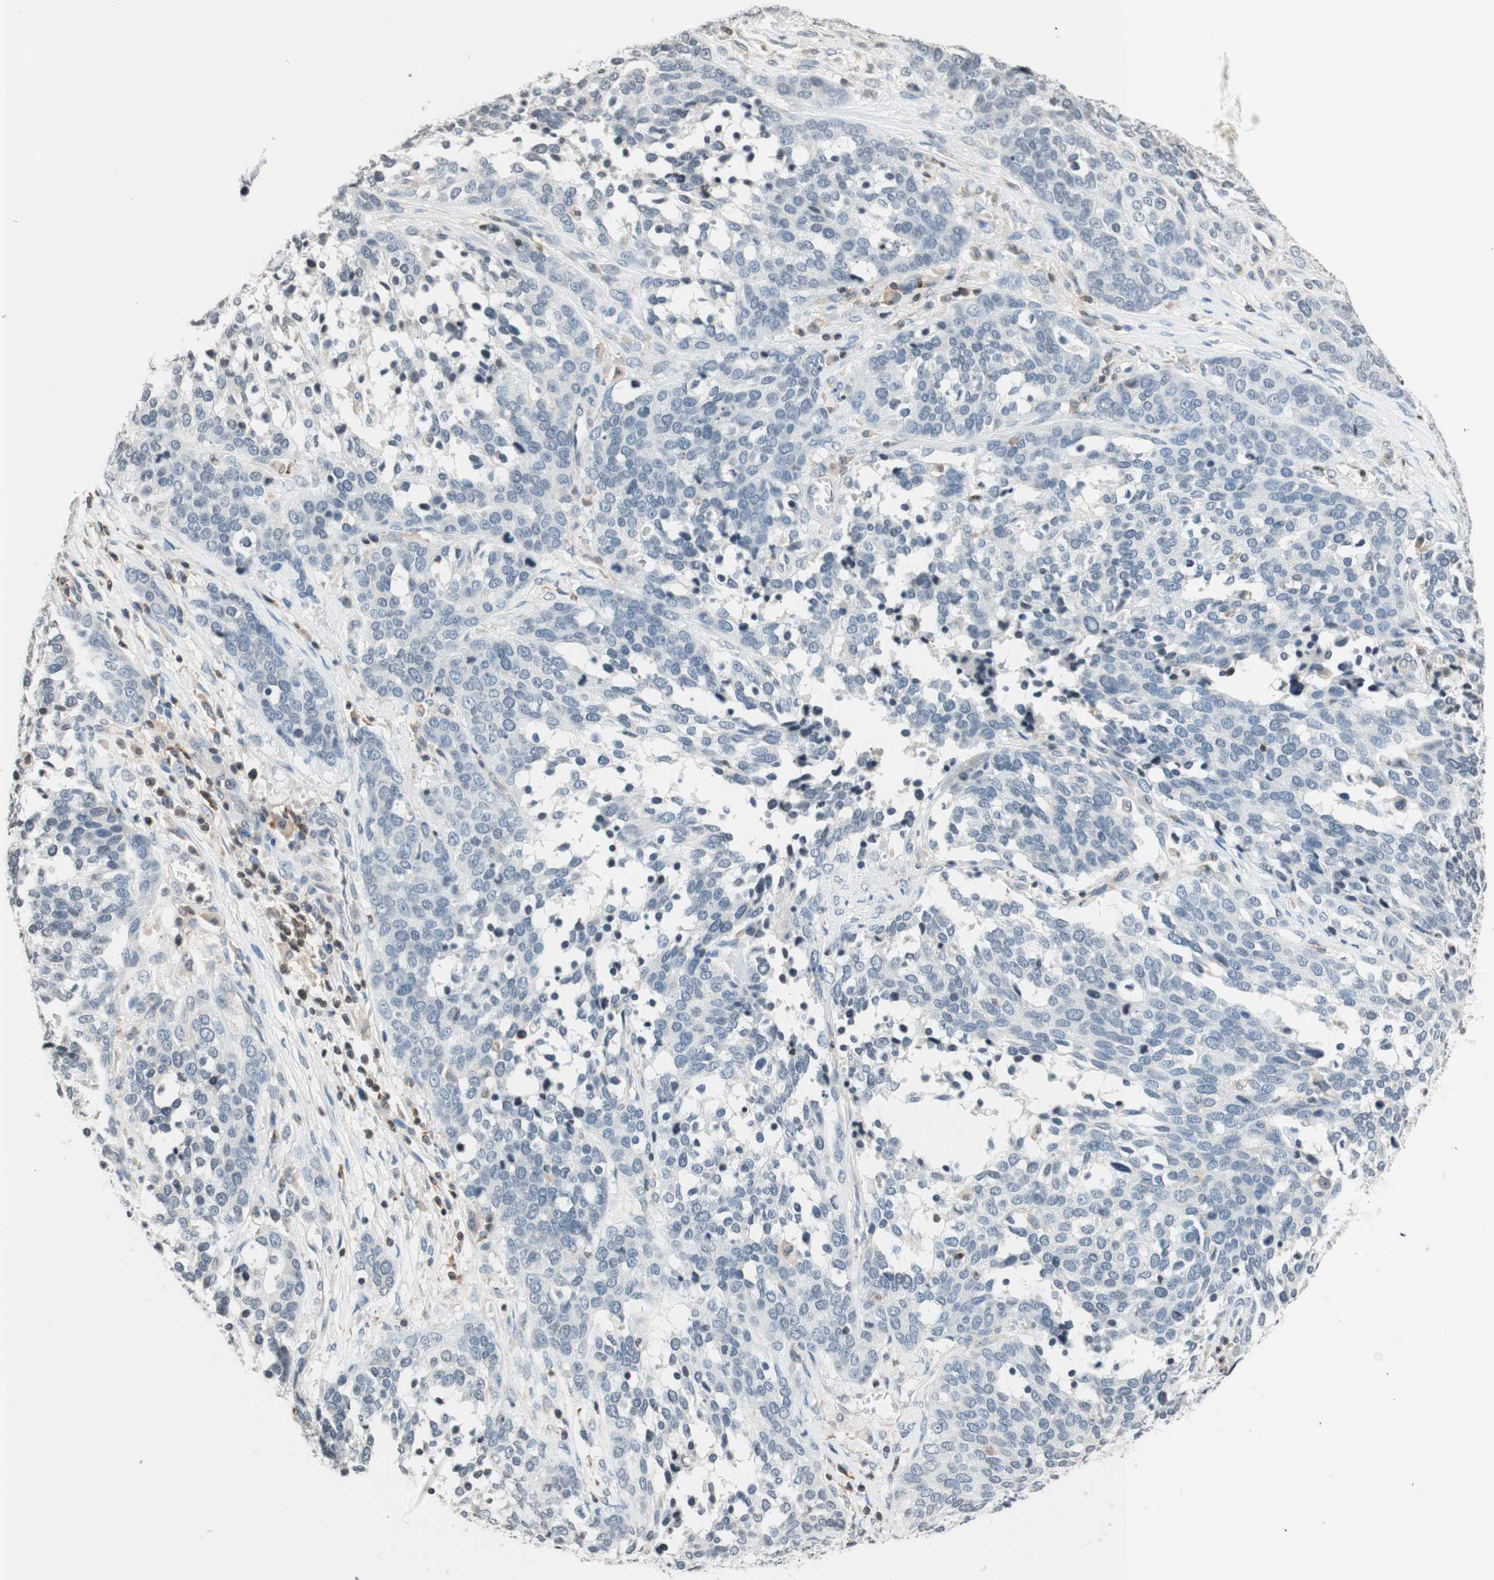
{"staining": {"intensity": "negative", "quantity": "none", "location": "none"}, "tissue": "ovarian cancer", "cell_type": "Tumor cells", "image_type": "cancer", "snomed": [{"axis": "morphology", "description": "Cystadenocarcinoma, serous, NOS"}, {"axis": "topography", "description": "Ovary"}], "caption": "Photomicrograph shows no significant protein positivity in tumor cells of ovarian cancer (serous cystadenocarcinoma).", "gene": "WIPF1", "patient": {"sex": "female", "age": 44}}